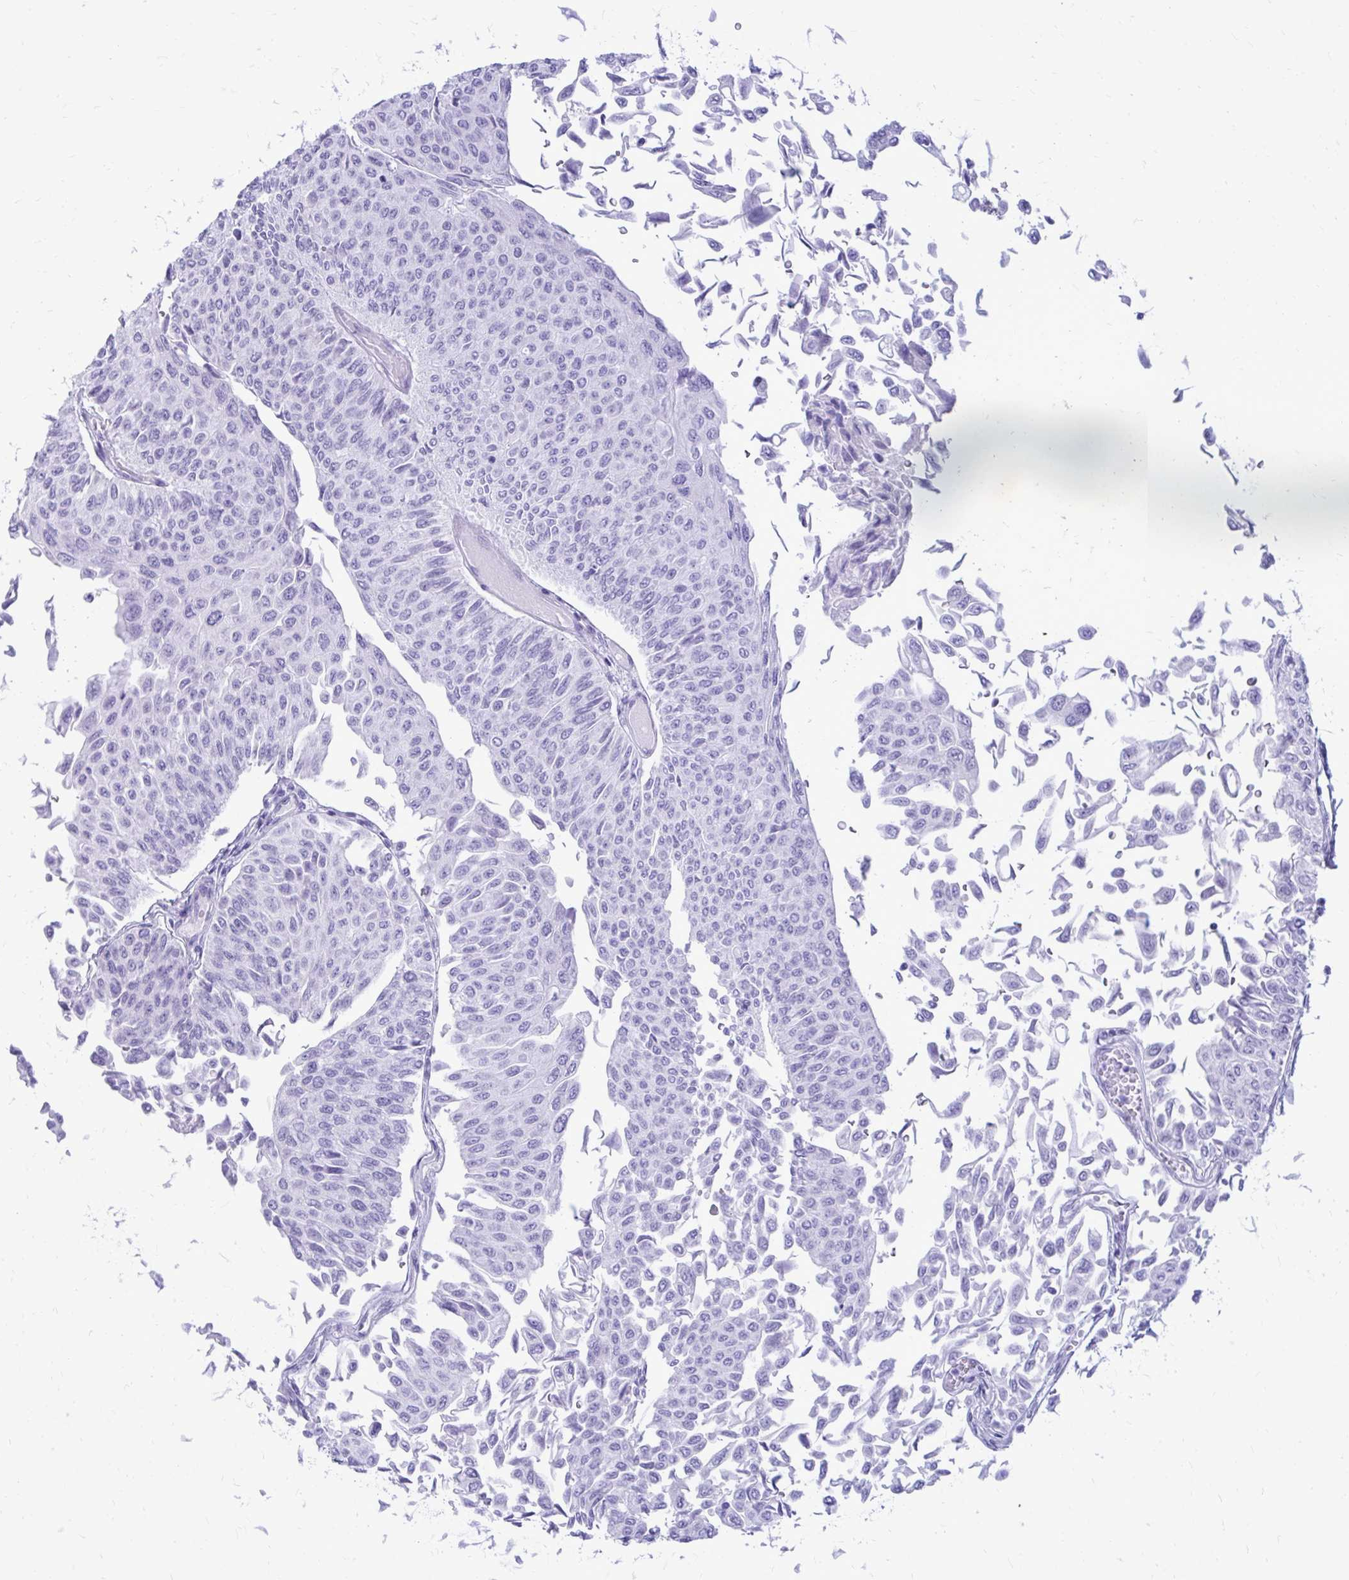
{"staining": {"intensity": "negative", "quantity": "none", "location": "none"}, "tissue": "urothelial cancer", "cell_type": "Tumor cells", "image_type": "cancer", "snomed": [{"axis": "morphology", "description": "Urothelial carcinoma, NOS"}, {"axis": "topography", "description": "Urinary bladder"}], "caption": "This histopathology image is of transitional cell carcinoma stained with immunohistochemistry to label a protein in brown with the nuclei are counter-stained blue. There is no expression in tumor cells.", "gene": "OR10R2", "patient": {"sex": "male", "age": 59}}